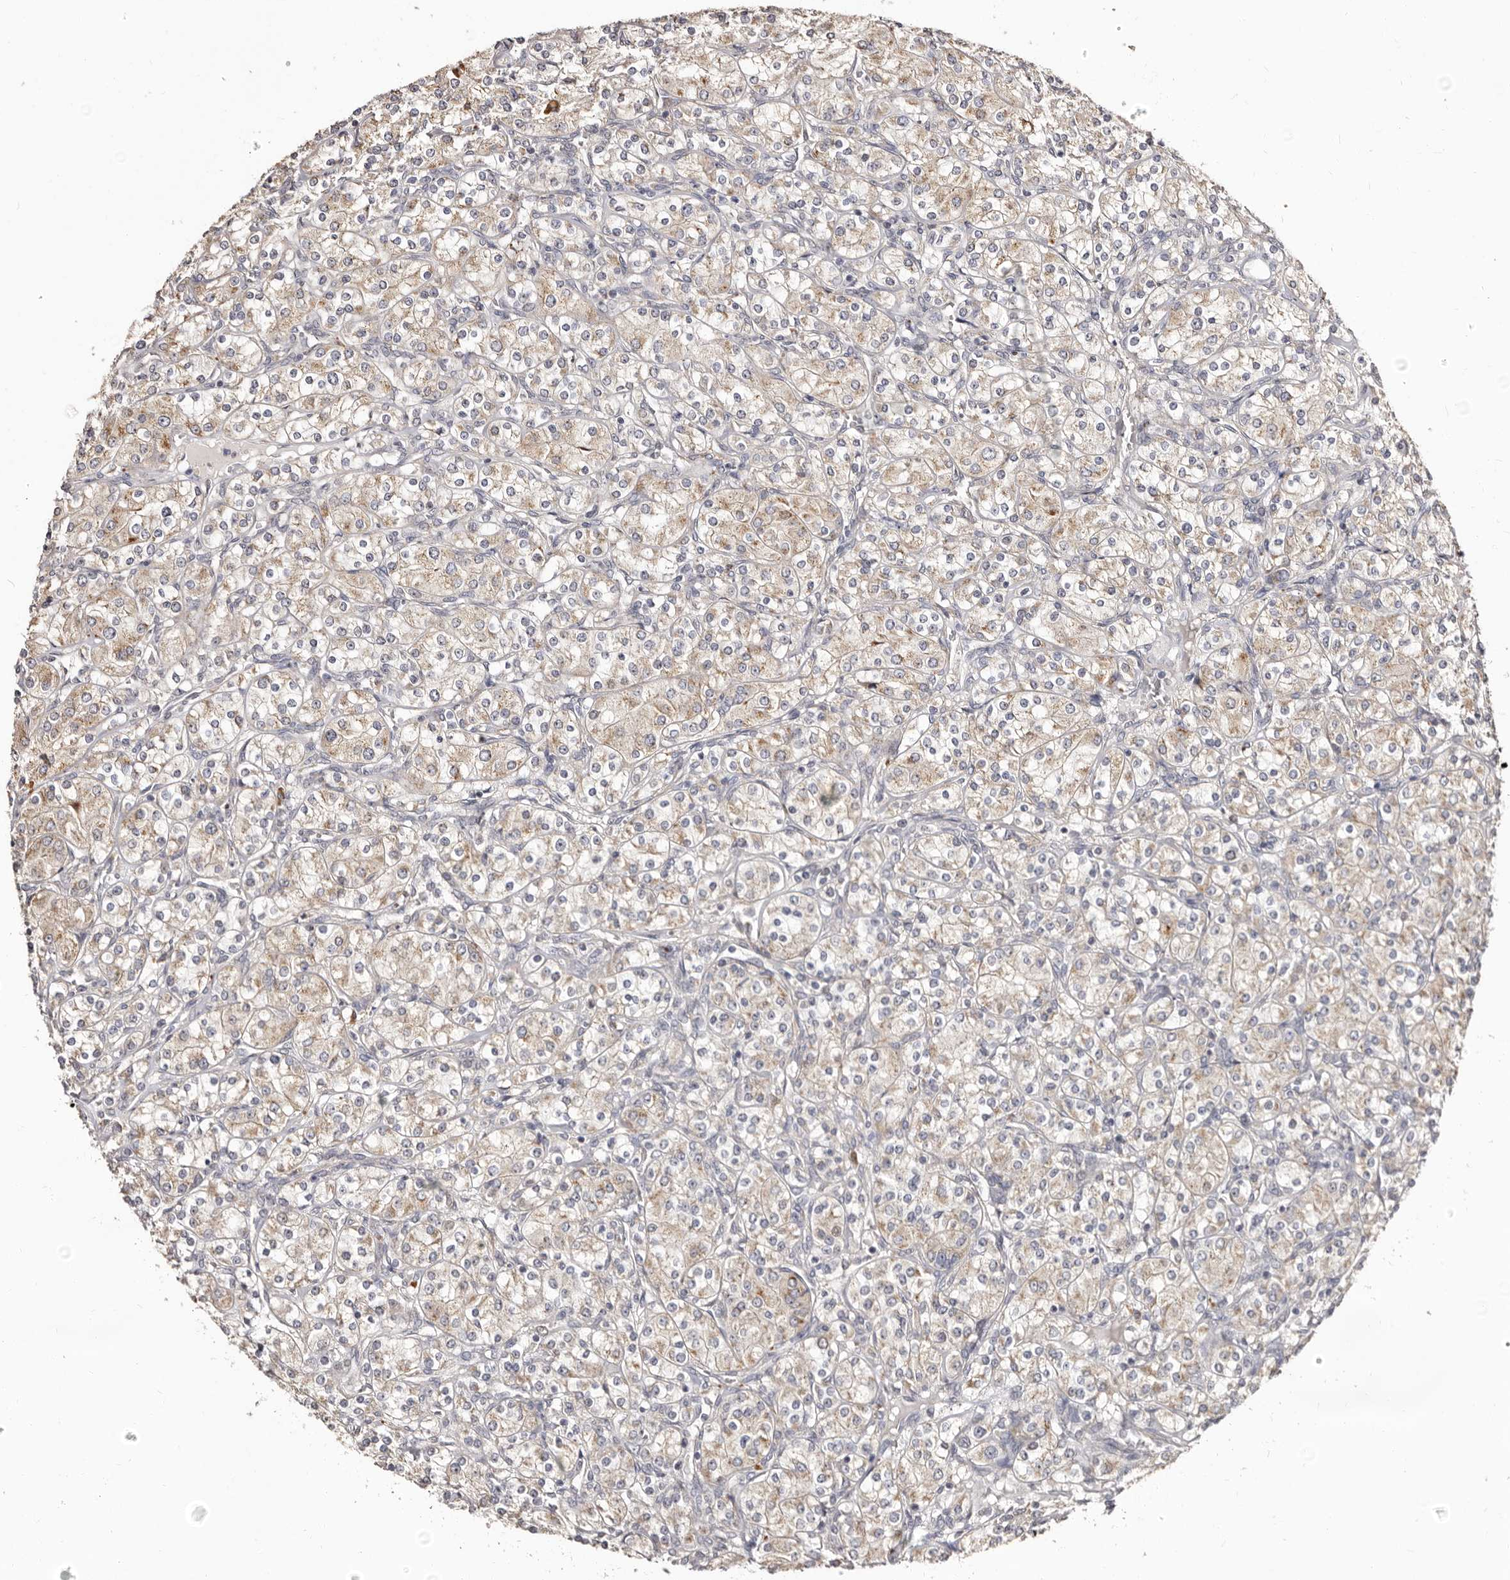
{"staining": {"intensity": "weak", "quantity": ">75%", "location": "cytoplasmic/membranous"}, "tissue": "renal cancer", "cell_type": "Tumor cells", "image_type": "cancer", "snomed": [{"axis": "morphology", "description": "Adenocarcinoma, NOS"}, {"axis": "topography", "description": "Kidney"}], "caption": "Weak cytoplasmic/membranous expression for a protein is identified in about >75% of tumor cells of renal adenocarcinoma using IHC.", "gene": "PTAFR", "patient": {"sex": "male", "age": 77}}